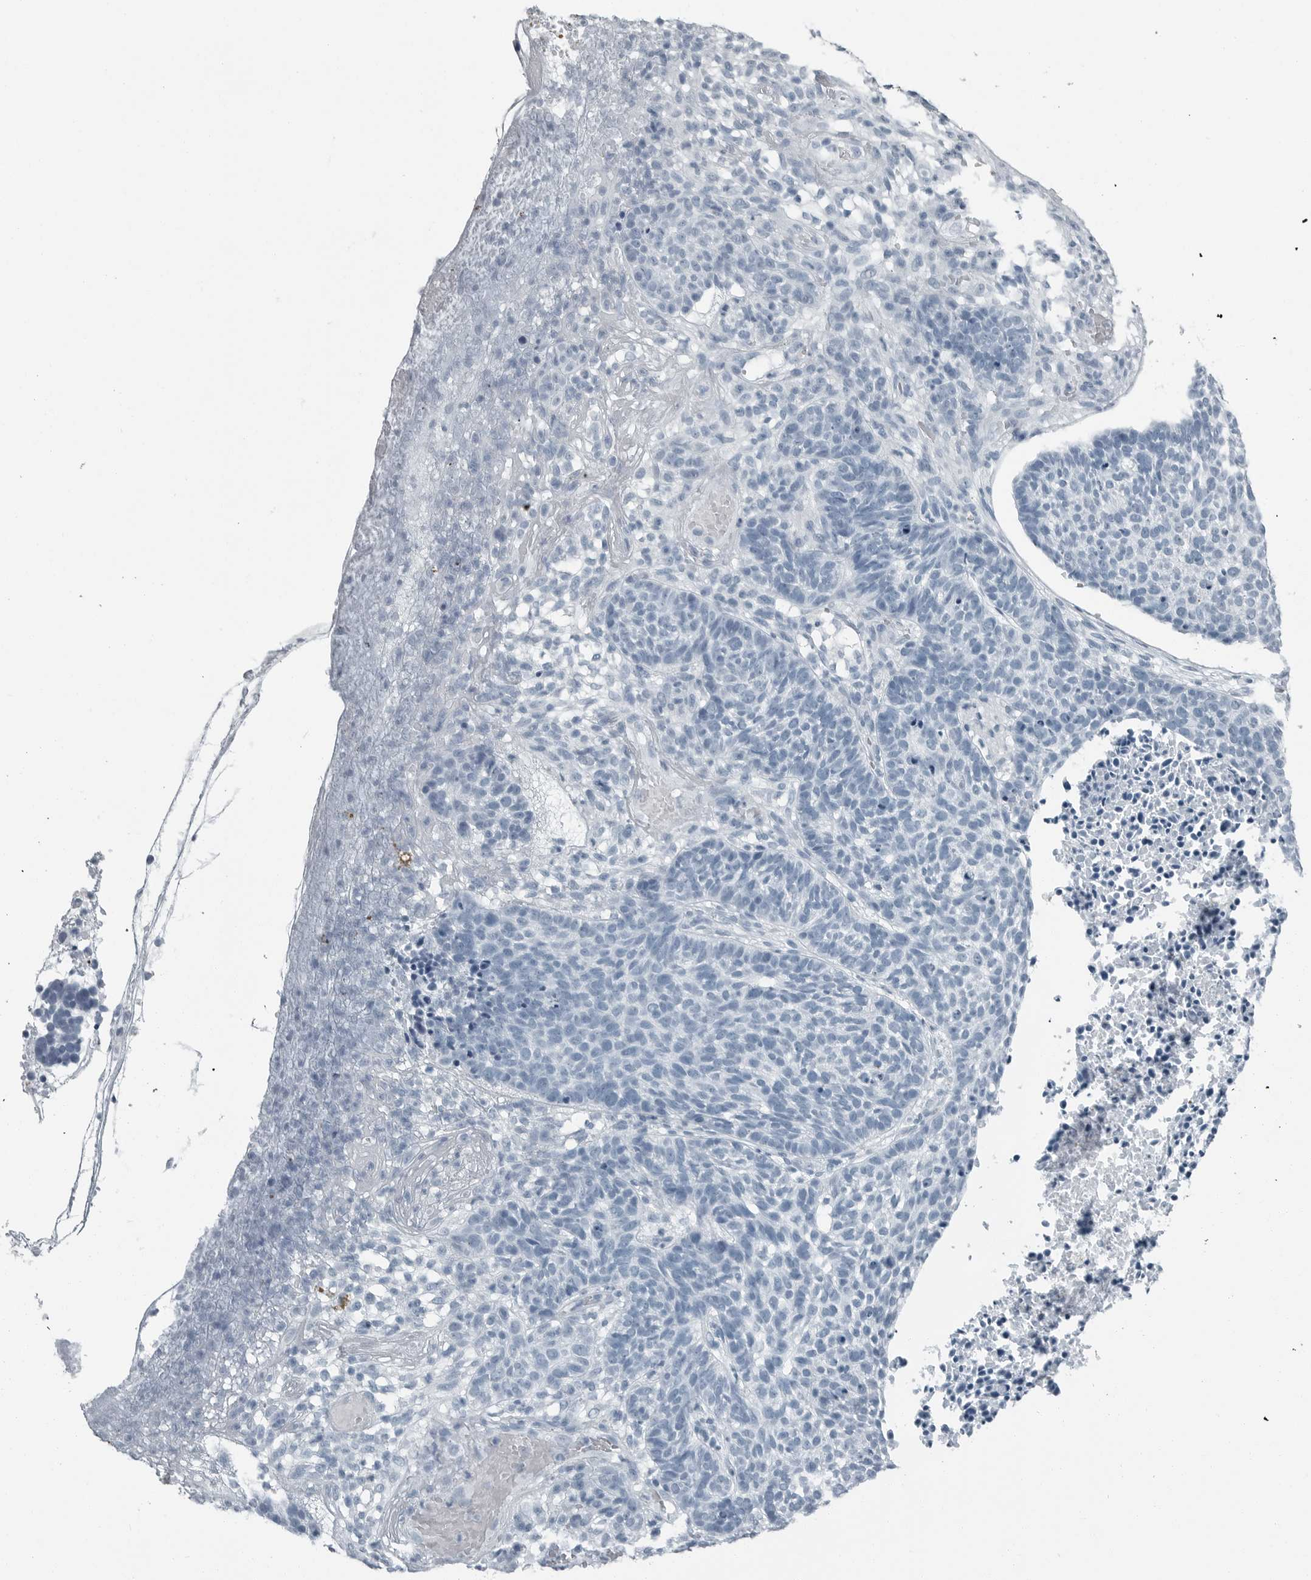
{"staining": {"intensity": "negative", "quantity": "none", "location": "none"}, "tissue": "skin cancer", "cell_type": "Tumor cells", "image_type": "cancer", "snomed": [{"axis": "morphology", "description": "Basal cell carcinoma"}, {"axis": "topography", "description": "Skin"}], "caption": "High magnification brightfield microscopy of skin basal cell carcinoma stained with DAB (3,3'-diaminobenzidine) (brown) and counterstained with hematoxylin (blue): tumor cells show no significant expression. (DAB (3,3'-diaminobenzidine) IHC, high magnification).", "gene": "FABP6", "patient": {"sex": "male", "age": 85}}